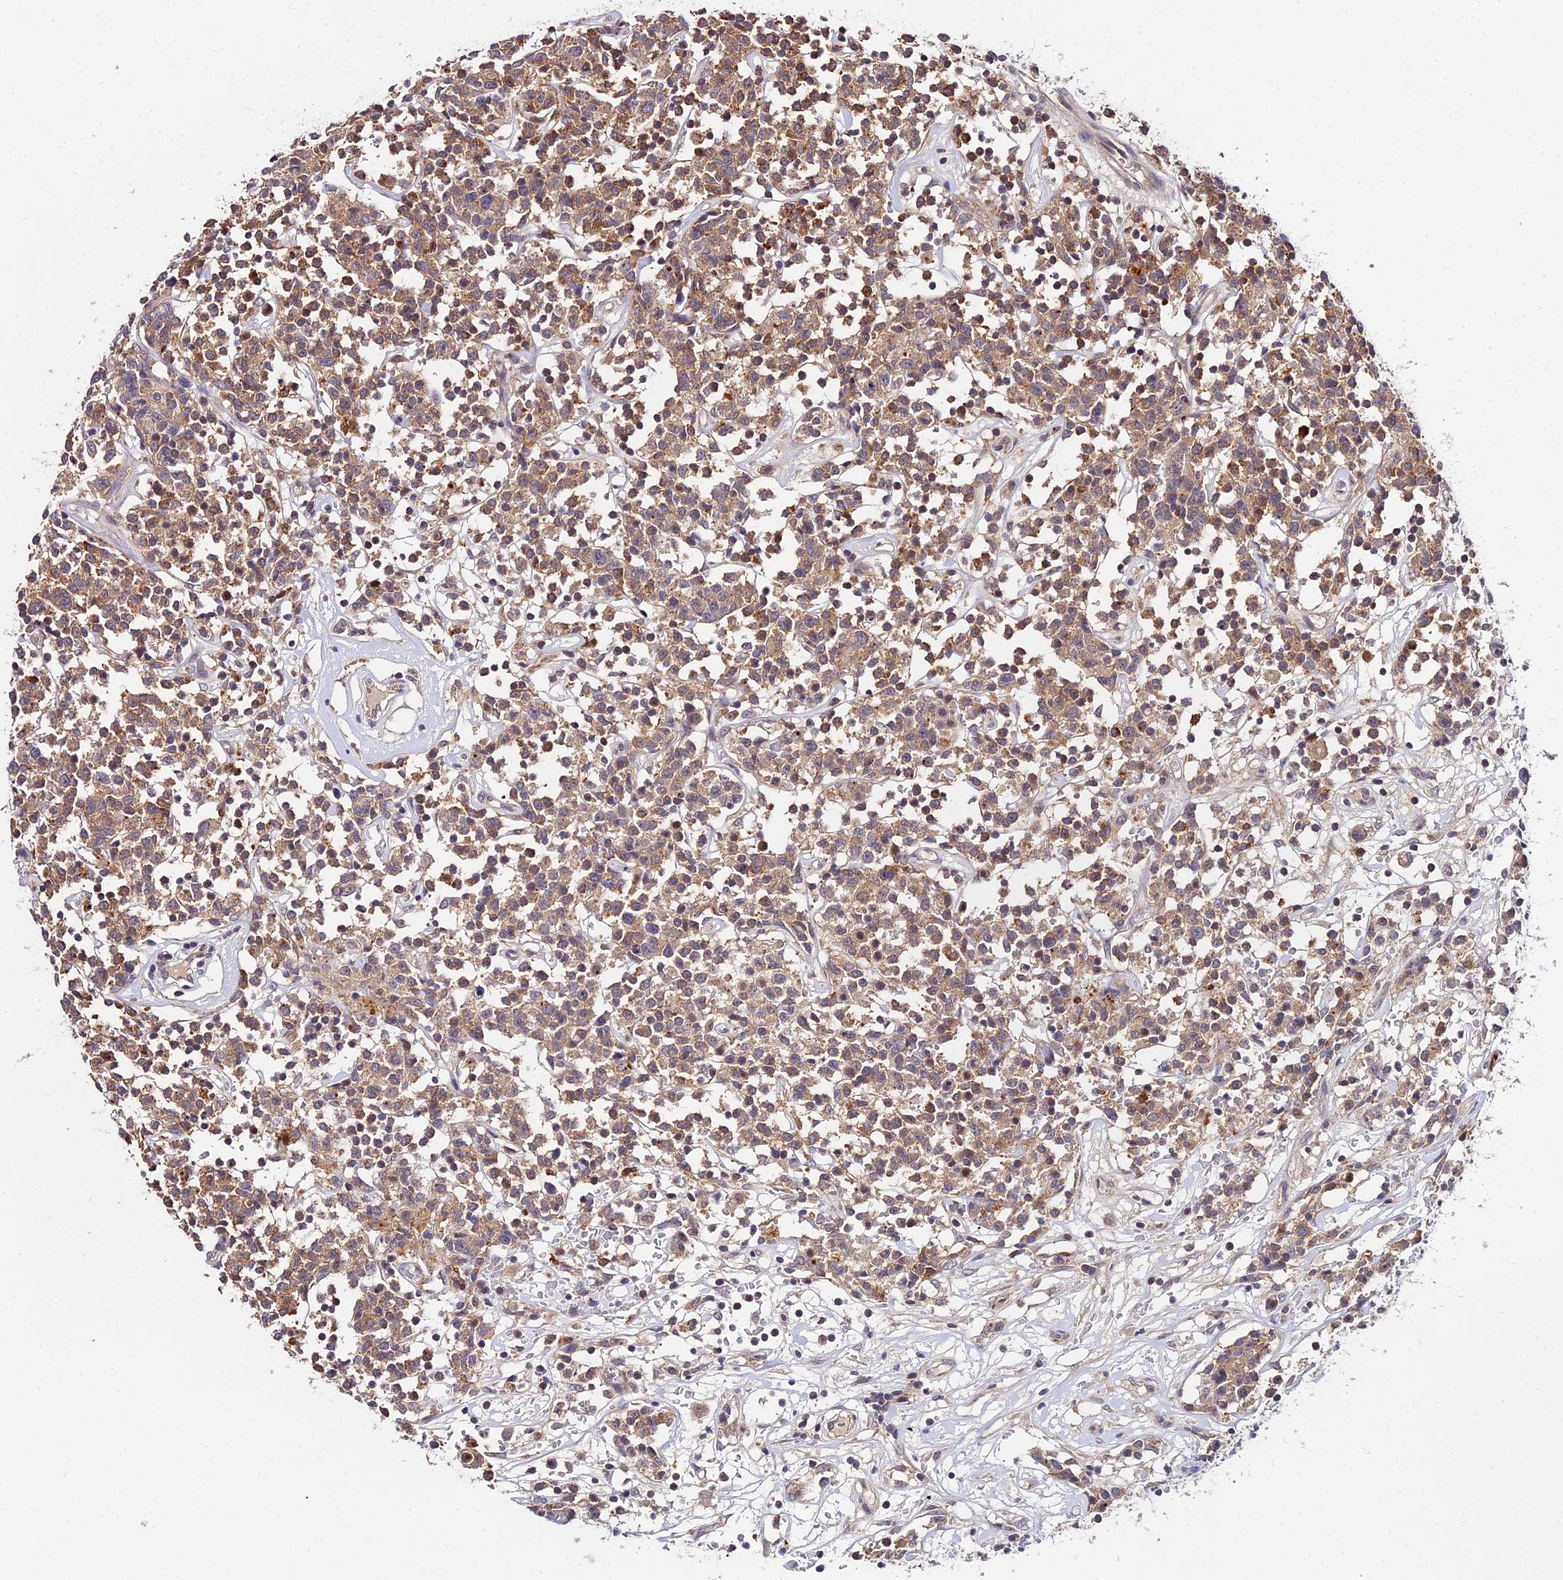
{"staining": {"intensity": "moderate", "quantity": ">75%", "location": "cytoplasmic/membranous"}, "tissue": "lymphoma", "cell_type": "Tumor cells", "image_type": "cancer", "snomed": [{"axis": "morphology", "description": "Malignant lymphoma, non-Hodgkin's type, Low grade"}, {"axis": "topography", "description": "Small intestine"}], "caption": "The photomicrograph reveals a brown stain indicating the presence of a protein in the cytoplasmic/membranous of tumor cells in lymphoma.", "gene": "ZBED8", "patient": {"sex": "female", "age": 59}}